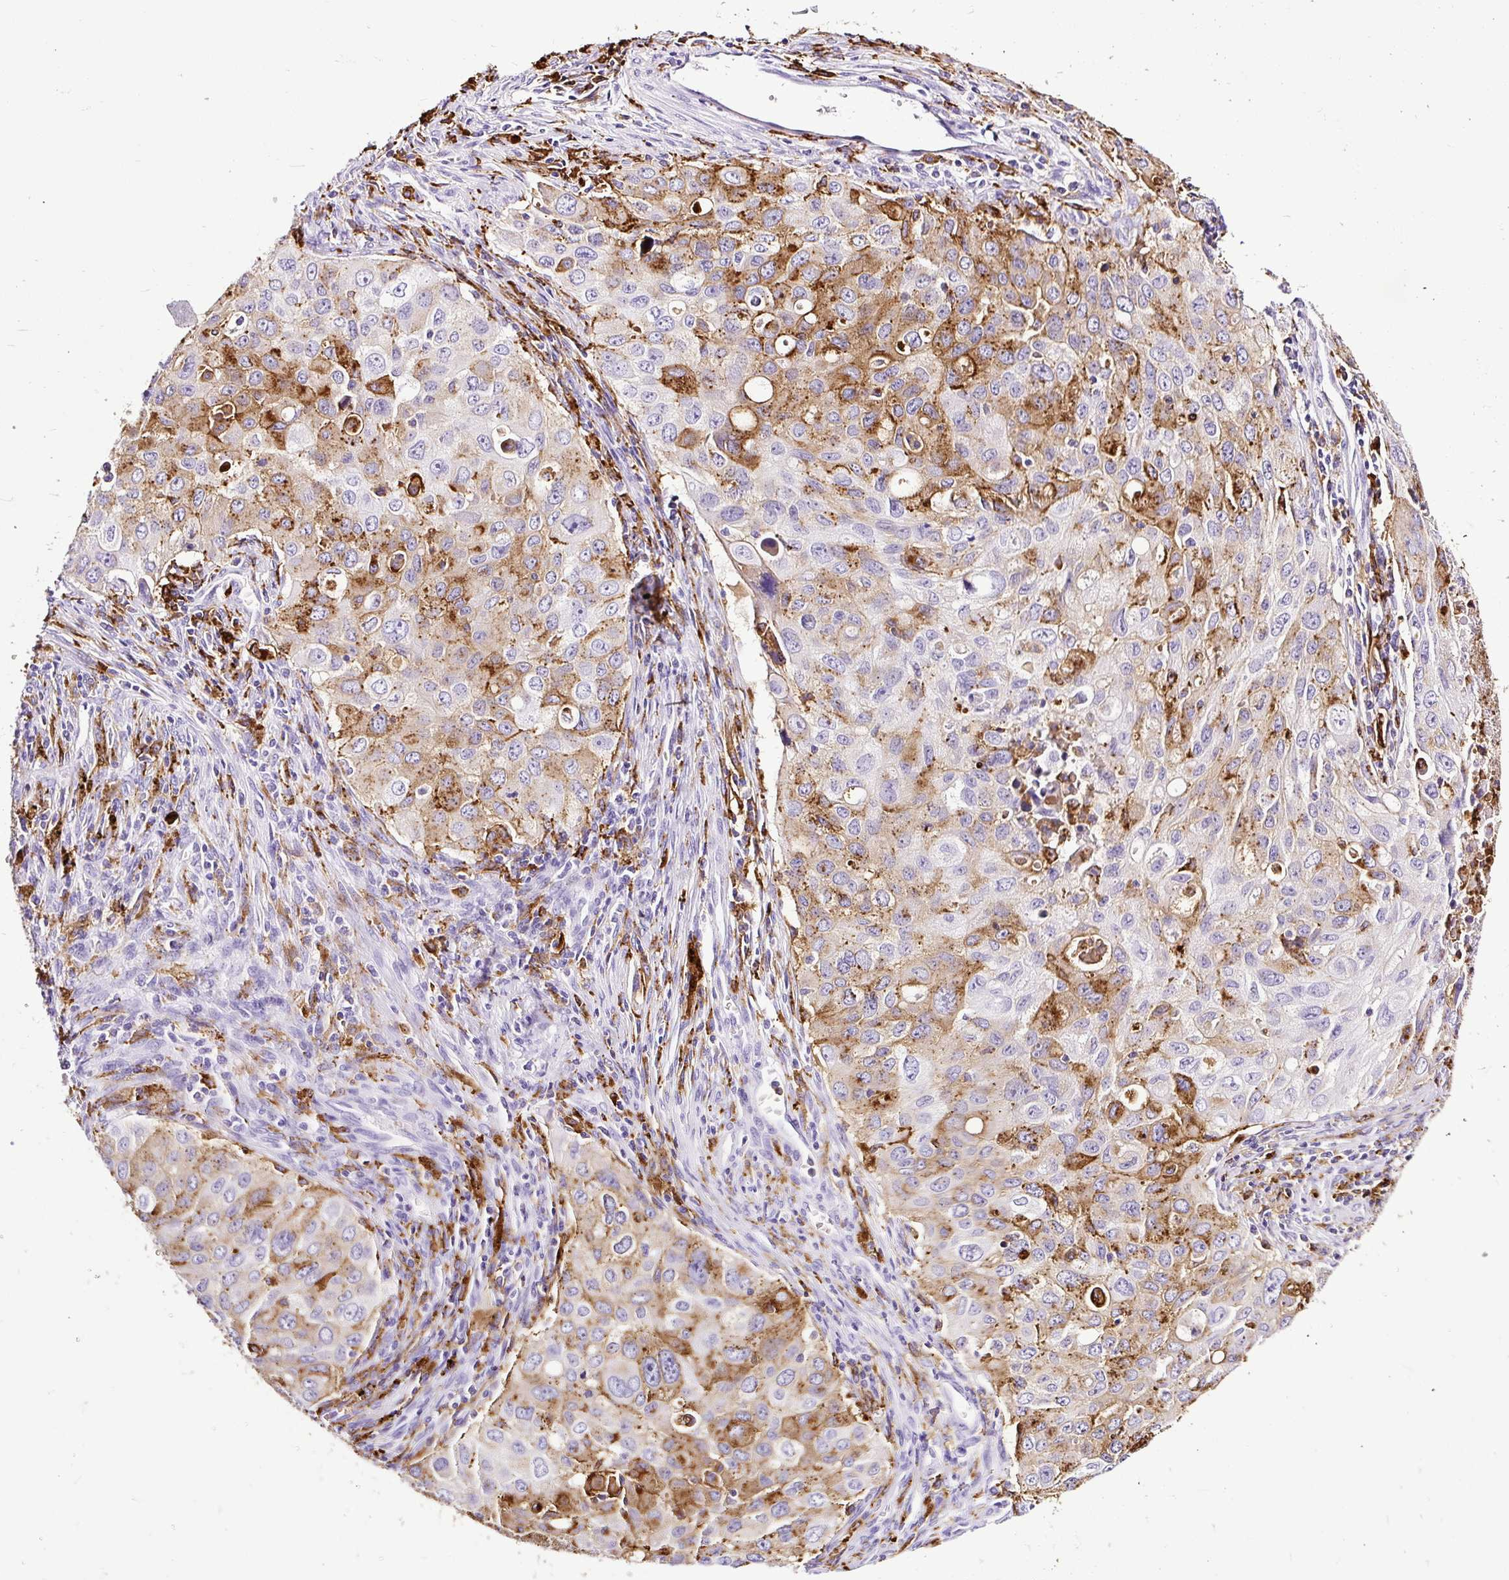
{"staining": {"intensity": "moderate", "quantity": "25%-75%", "location": "cytoplasmic/membranous"}, "tissue": "lung cancer", "cell_type": "Tumor cells", "image_type": "cancer", "snomed": [{"axis": "morphology", "description": "Adenocarcinoma, NOS"}, {"axis": "morphology", "description": "Adenocarcinoma, metastatic, NOS"}, {"axis": "topography", "description": "Lymph node"}, {"axis": "topography", "description": "Lung"}], "caption": "Human metastatic adenocarcinoma (lung) stained with a brown dye demonstrates moderate cytoplasmic/membranous positive expression in about 25%-75% of tumor cells.", "gene": "HLA-DRA", "patient": {"sex": "female", "age": 42}}